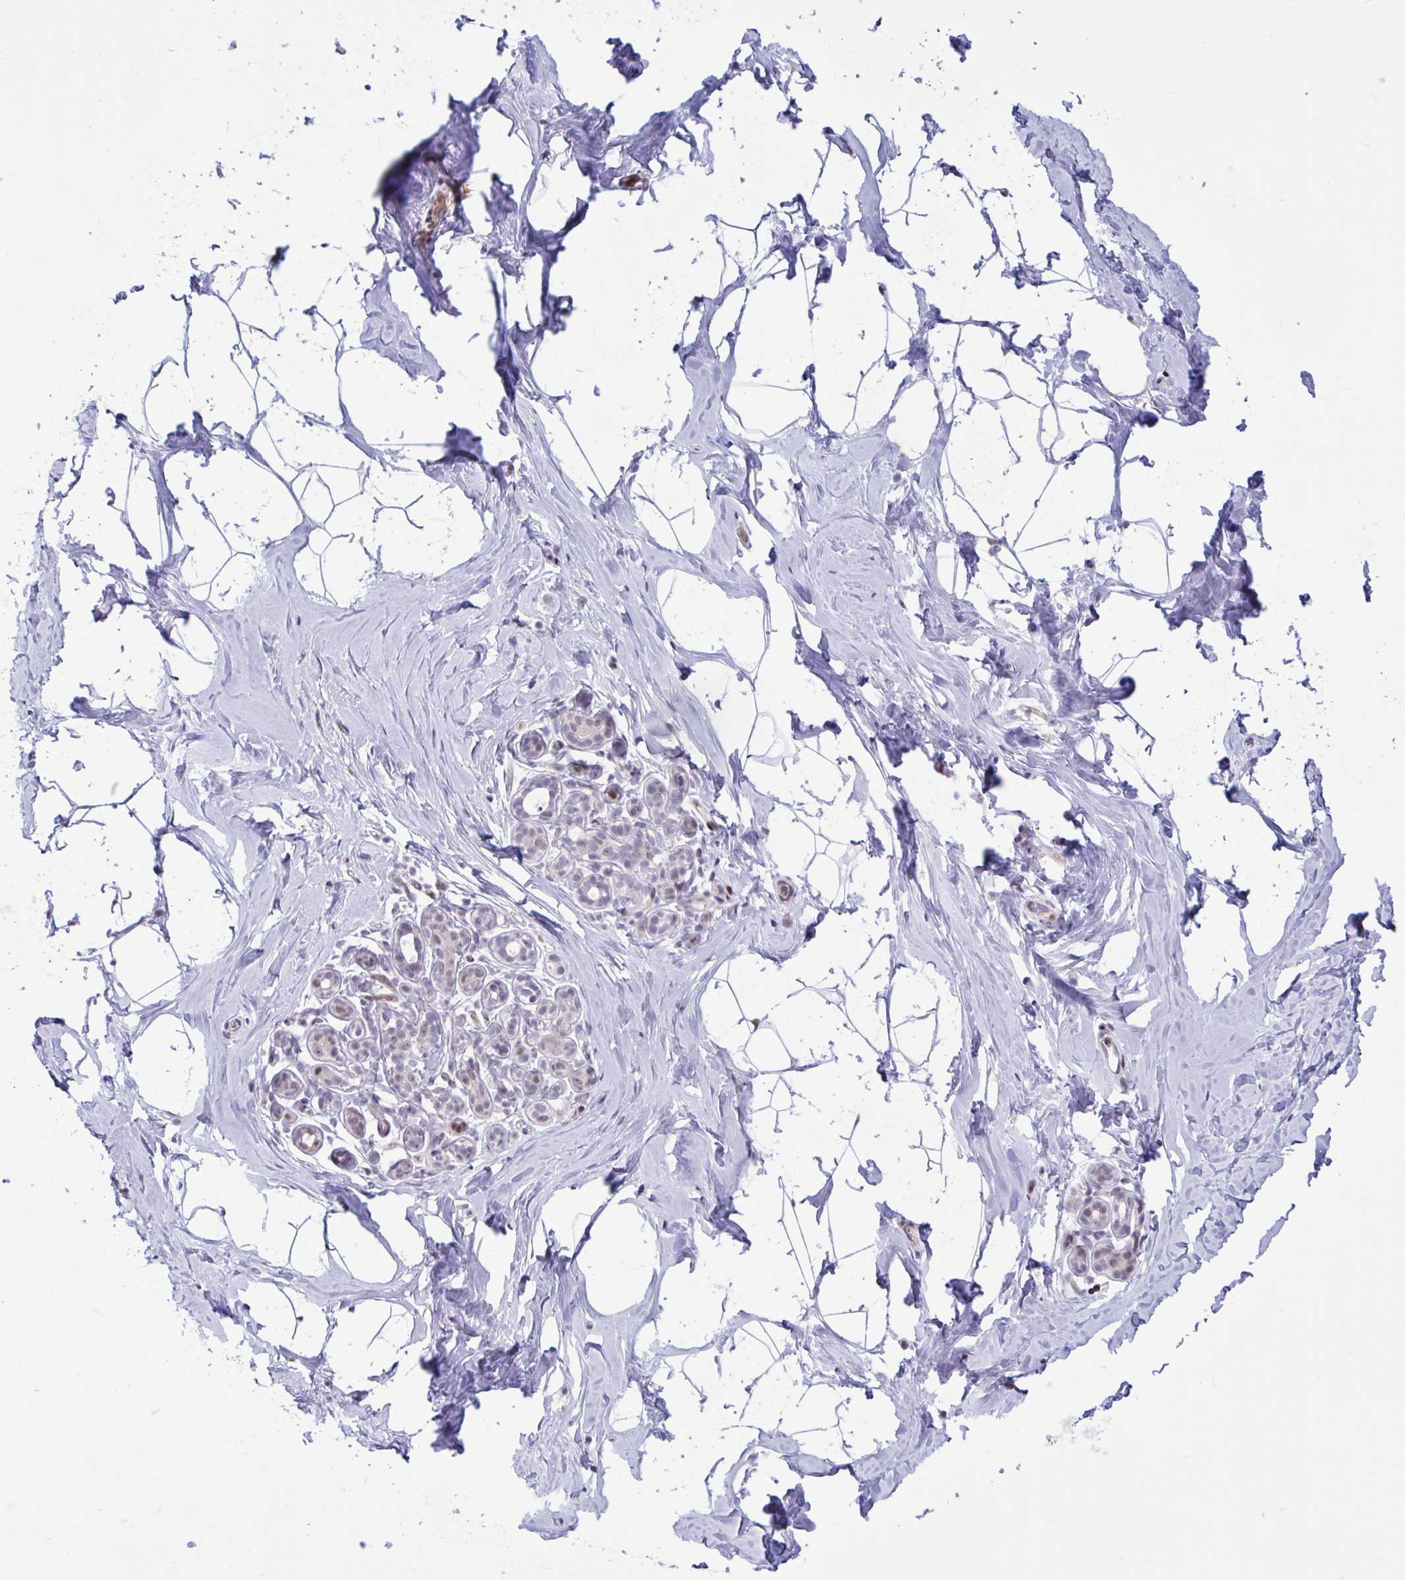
{"staining": {"intensity": "negative", "quantity": "none", "location": "none"}, "tissue": "breast", "cell_type": "Adipocytes", "image_type": "normal", "snomed": [{"axis": "morphology", "description": "Normal tissue, NOS"}, {"axis": "topography", "description": "Breast"}], "caption": "This is a photomicrograph of immunohistochemistry (IHC) staining of unremarkable breast, which shows no staining in adipocytes. Nuclei are stained in blue.", "gene": "RBL1", "patient": {"sex": "female", "age": 32}}